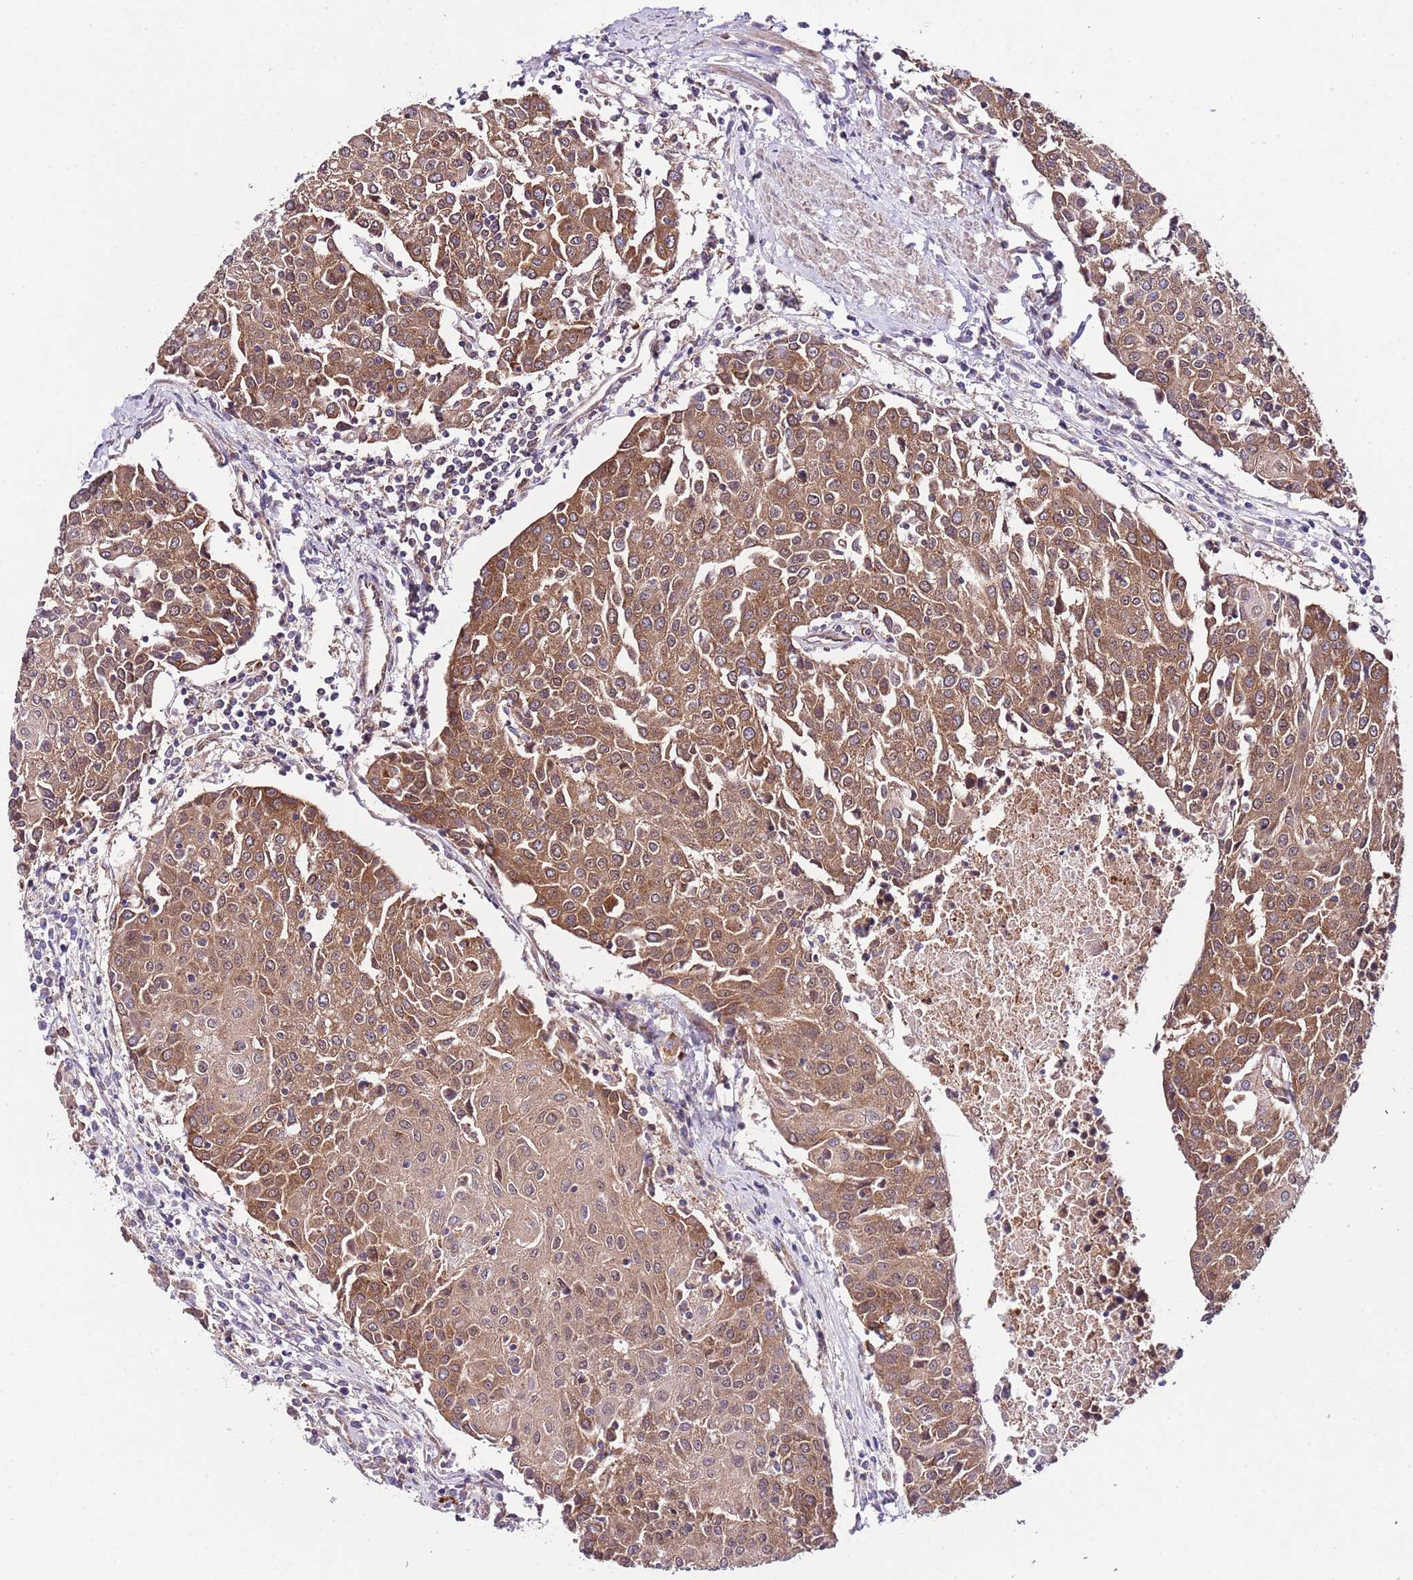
{"staining": {"intensity": "moderate", "quantity": ">75%", "location": "cytoplasmic/membranous"}, "tissue": "urothelial cancer", "cell_type": "Tumor cells", "image_type": "cancer", "snomed": [{"axis": "morphology", "description": "Urothelial carcinoma, High grade"}, {"axis": "topography", "description": "Urinary bladder"}], "caption": "This image displays urothelial cancer stained with immunohistochemistry (IHC) to label a protein in brown. The cytoplasmic/membranous of tumor cells show moderate positivity for the protein. Nuclei are counter-stained blue.", "gene": "DONSON", "patient": {"sex": "female", "age": 85}}